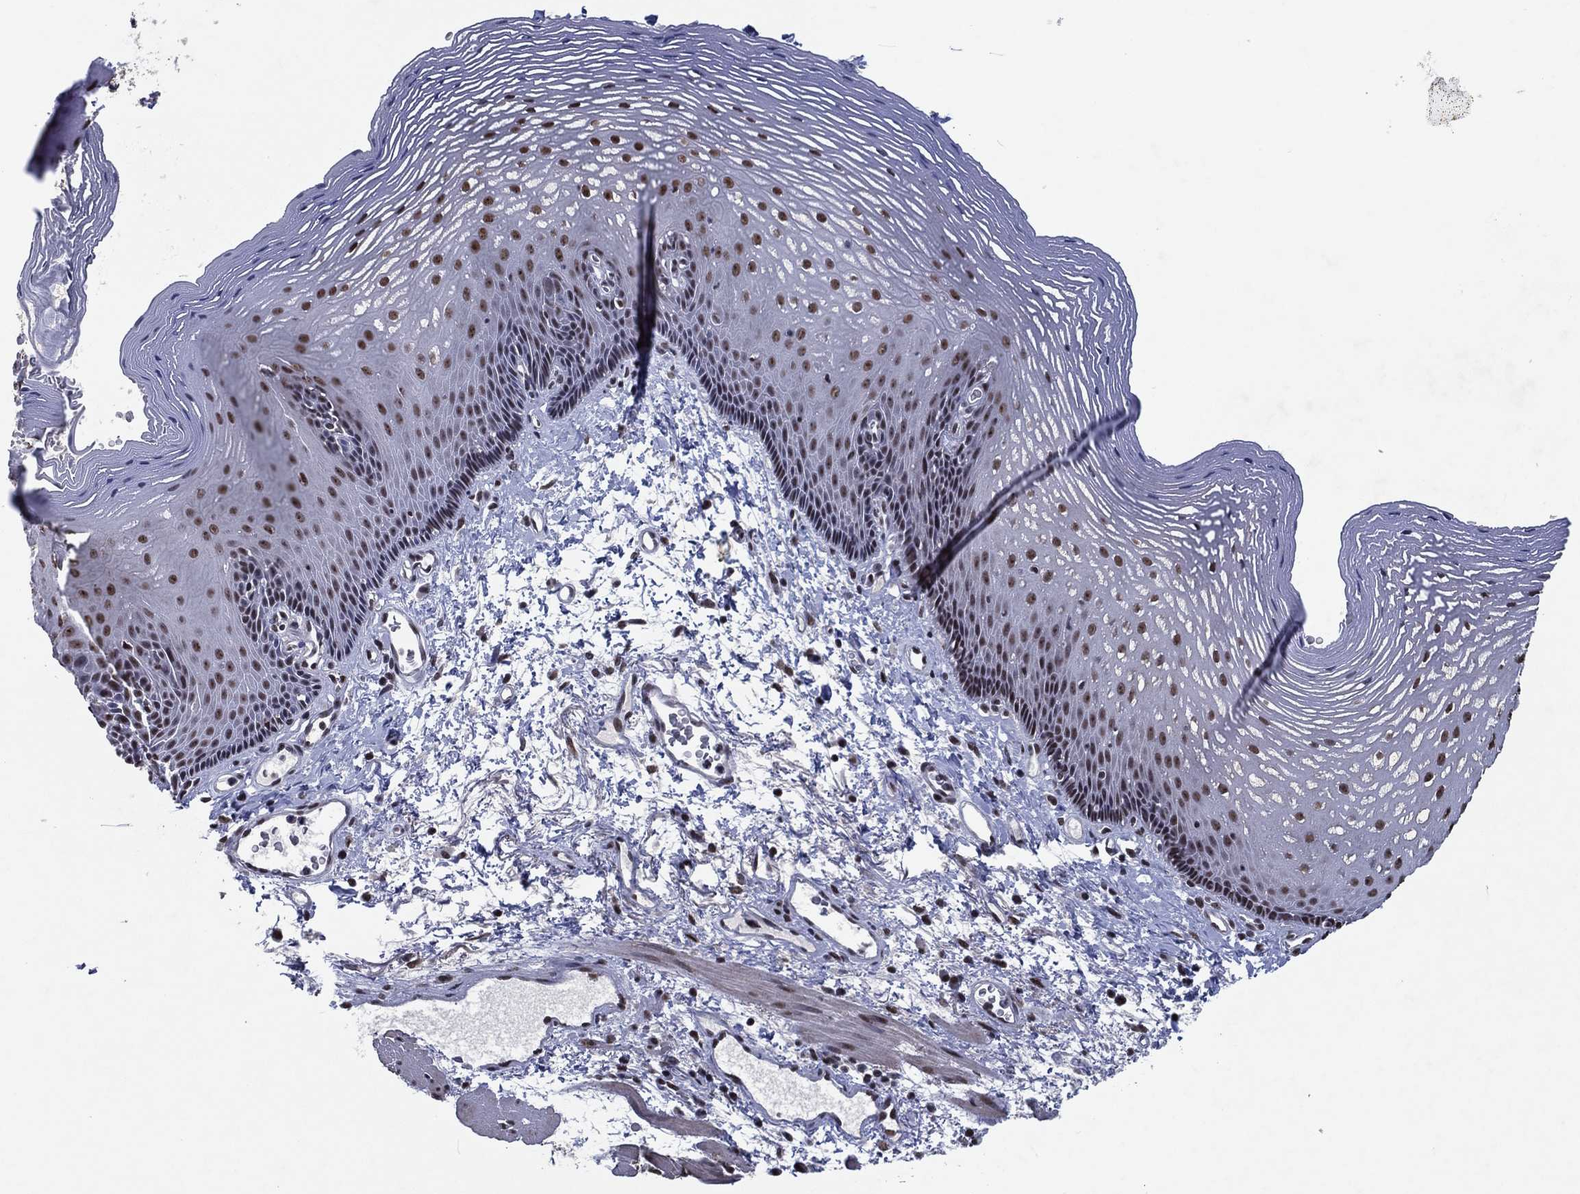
{"staining": {"intensity": "strong", "quantity": "<25%", "location": "nuclear"}, "tissue": "esophagus", "cell_type": "Squamous epithelial cells", "image_type": "normal", "snomed": [{"axis": "morphology", "description": "Normal tissue, NOS"}, {"axis": "topography", "description": "Esophagus"}], "caption": "Benign esophagus displays strong nuclear expression in about <25% of squamous epithelial cells, visualized by immunohistochemistry. Immunohistochemistry stains the protein of interest in brown and the nuclei are stained blue.", "gene": "ZBTB42", "patient": {"sex": "male", "age": 76}}